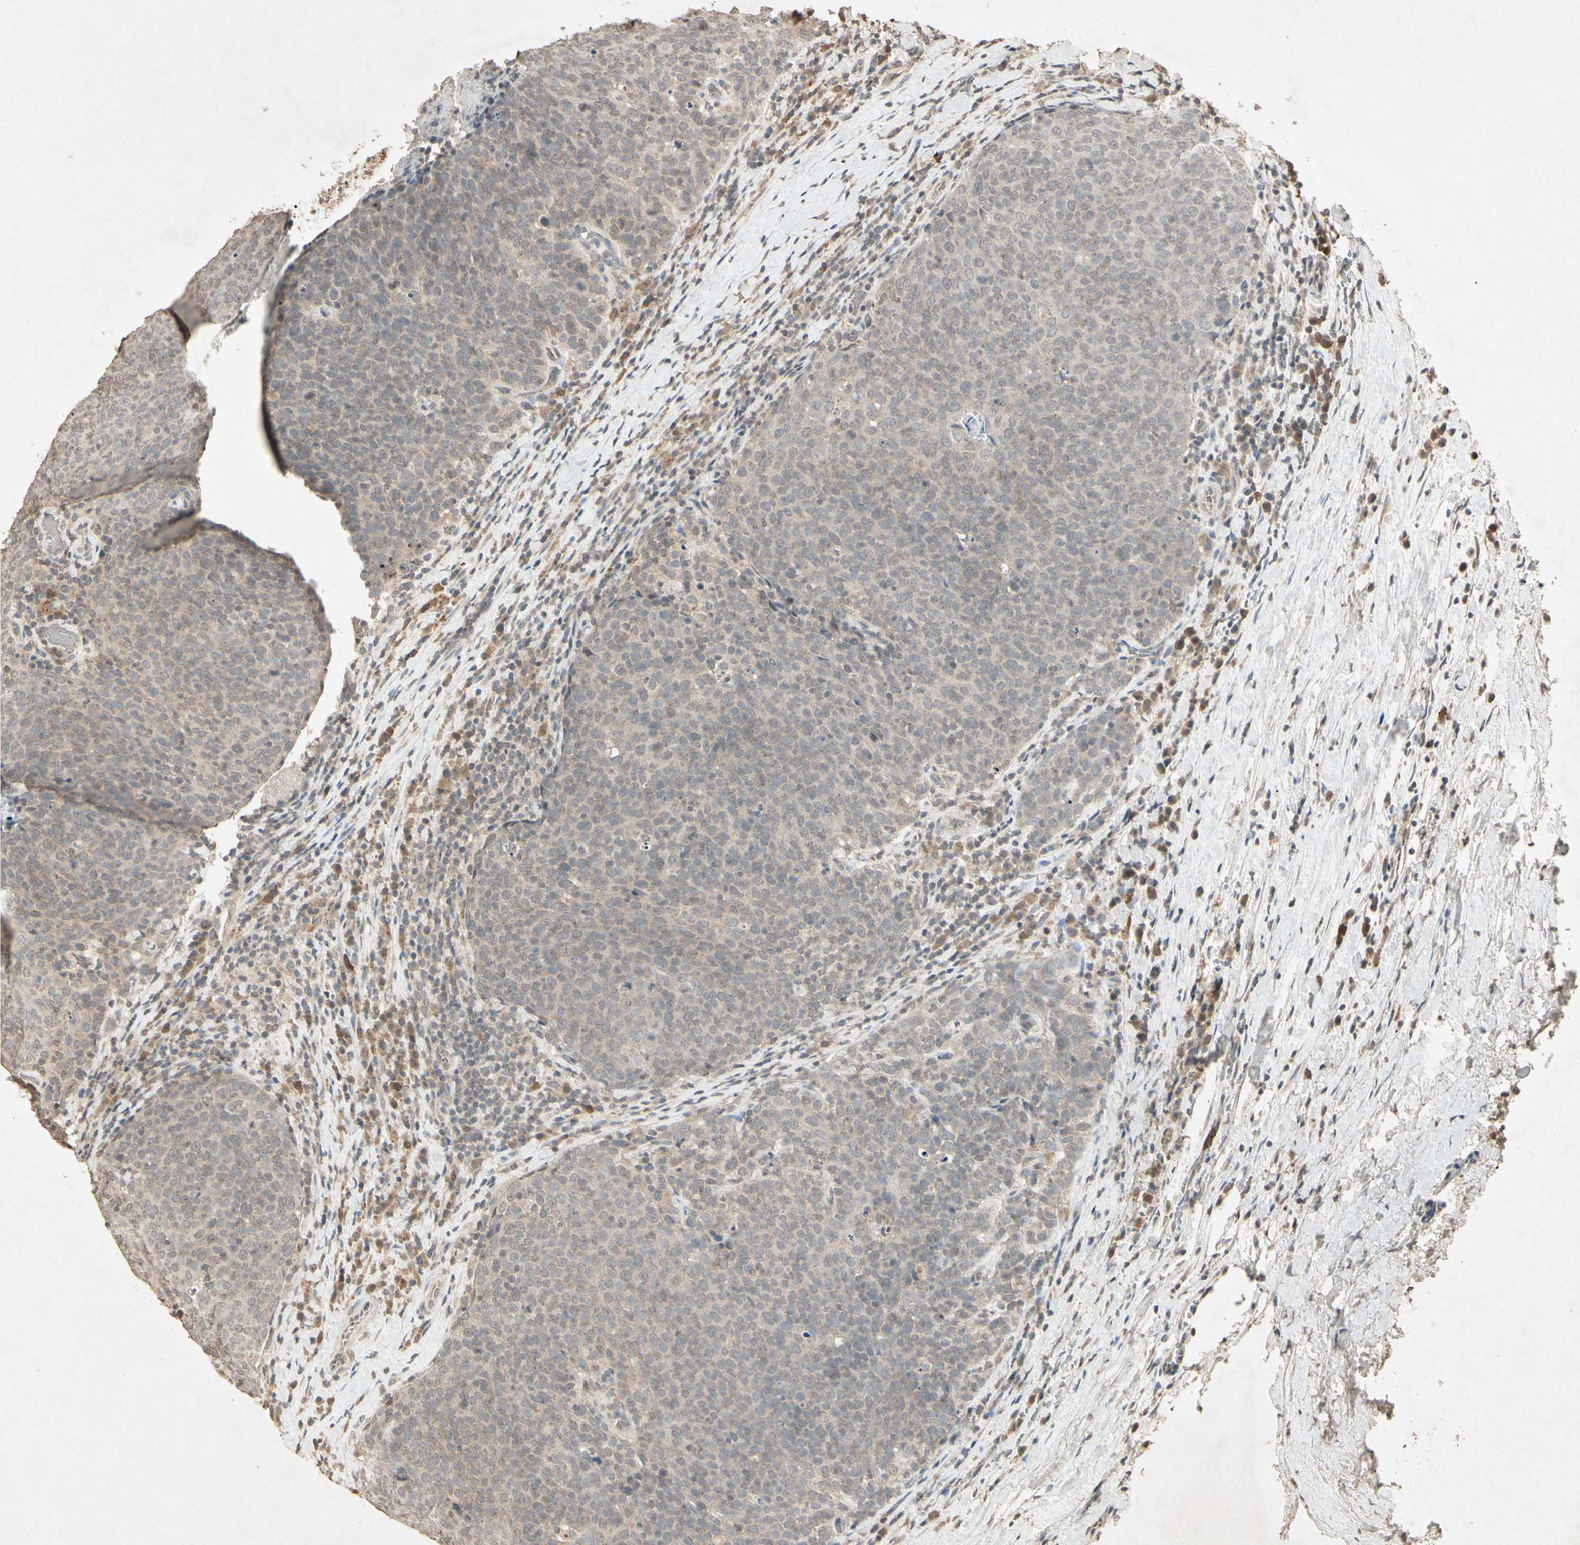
{"staining": {"intensity": "weak", "quantity": ">75%", "location": "cytoplasmic/membranous"}, "tissue": "head and neck cancer", "cell_type": "Tumor cells", "image_type": "cancer", "snomed": [{"axis": "morphology", "description": "Squamous cell carcinoma, NOS"}, {"axis": "morphology", "description": "Squamous cell carcinoma, metastatic, NOS"}, {"axis": "topography", "description": "Lymph node"}, {"axis": "topography", "description": "Head-Neck"}], "caption": "Squamous cell carcinoma (head and neck) stained with immunohistochemistry (IHC) exhibits weak cytoplasmic/membranous staining in about >75% of tumor cells. The staining was performed using DAB (3,3'-diaminobenzidine) to visualize the protein expression in brown, while the nuclei were stained in blue with hematoxylin (Magnification: 20x).", "gene": "MSRB1", "patient": {"sex": "male", "age": 62}}